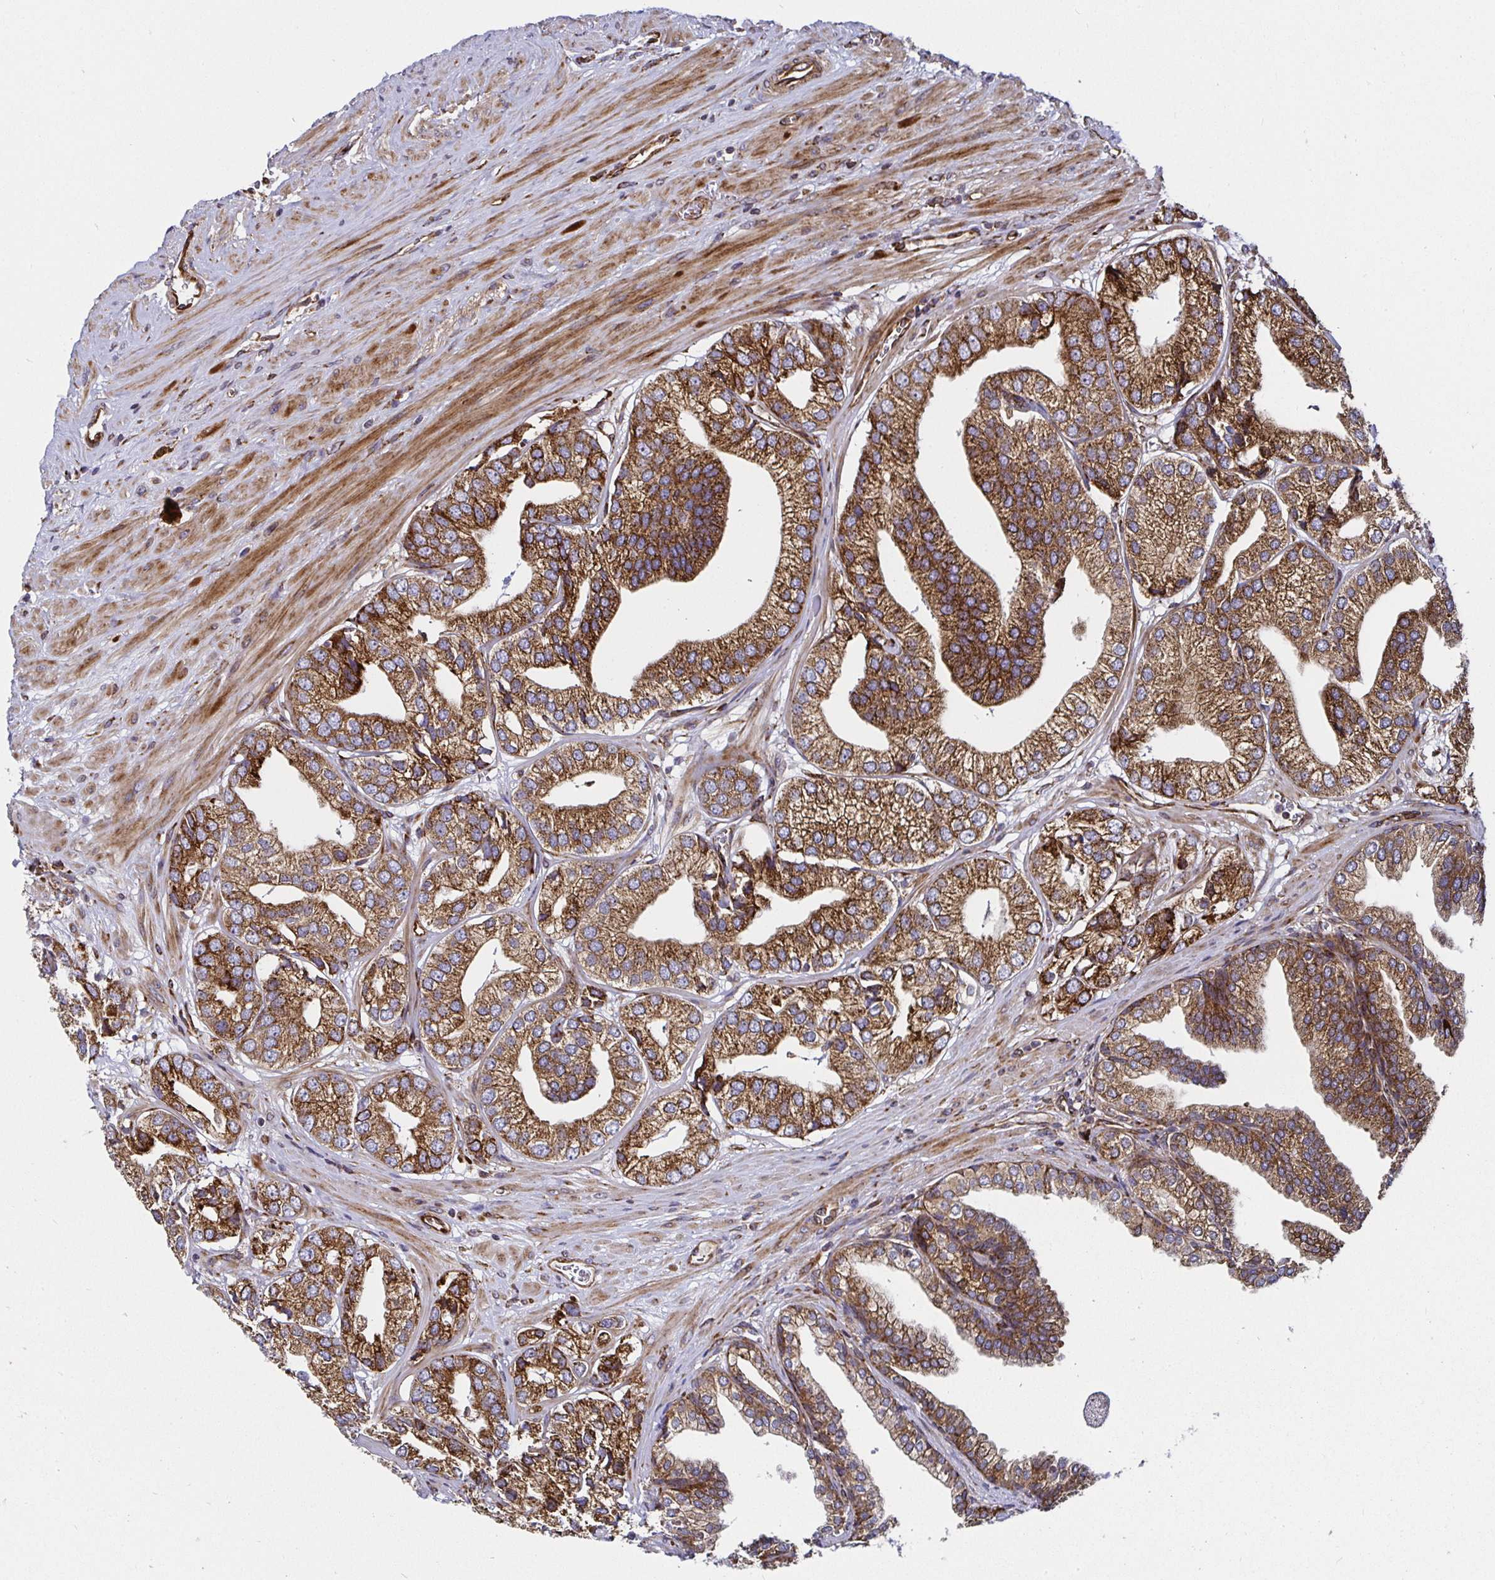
{"staining": {"intensity": "moderate", "quantity": ">75%", "location": "cytoplasmic/membranous"}, "tissue": "prostate cancer", "cell_type": "Tumor cells", "image_type": "cancer", "snomed": [{"axis": "morphology", "description": "Adenocarcinoma, High grade"}, {"axis": "topography", "description": "Prostate"}], "caption": "Prostate cancer stained for a protein displays moderate cytoplasmic/membranous positivity in tumor cells.", "gene": "SMYD3", "patient": {"sex": "male", "age": 58}}